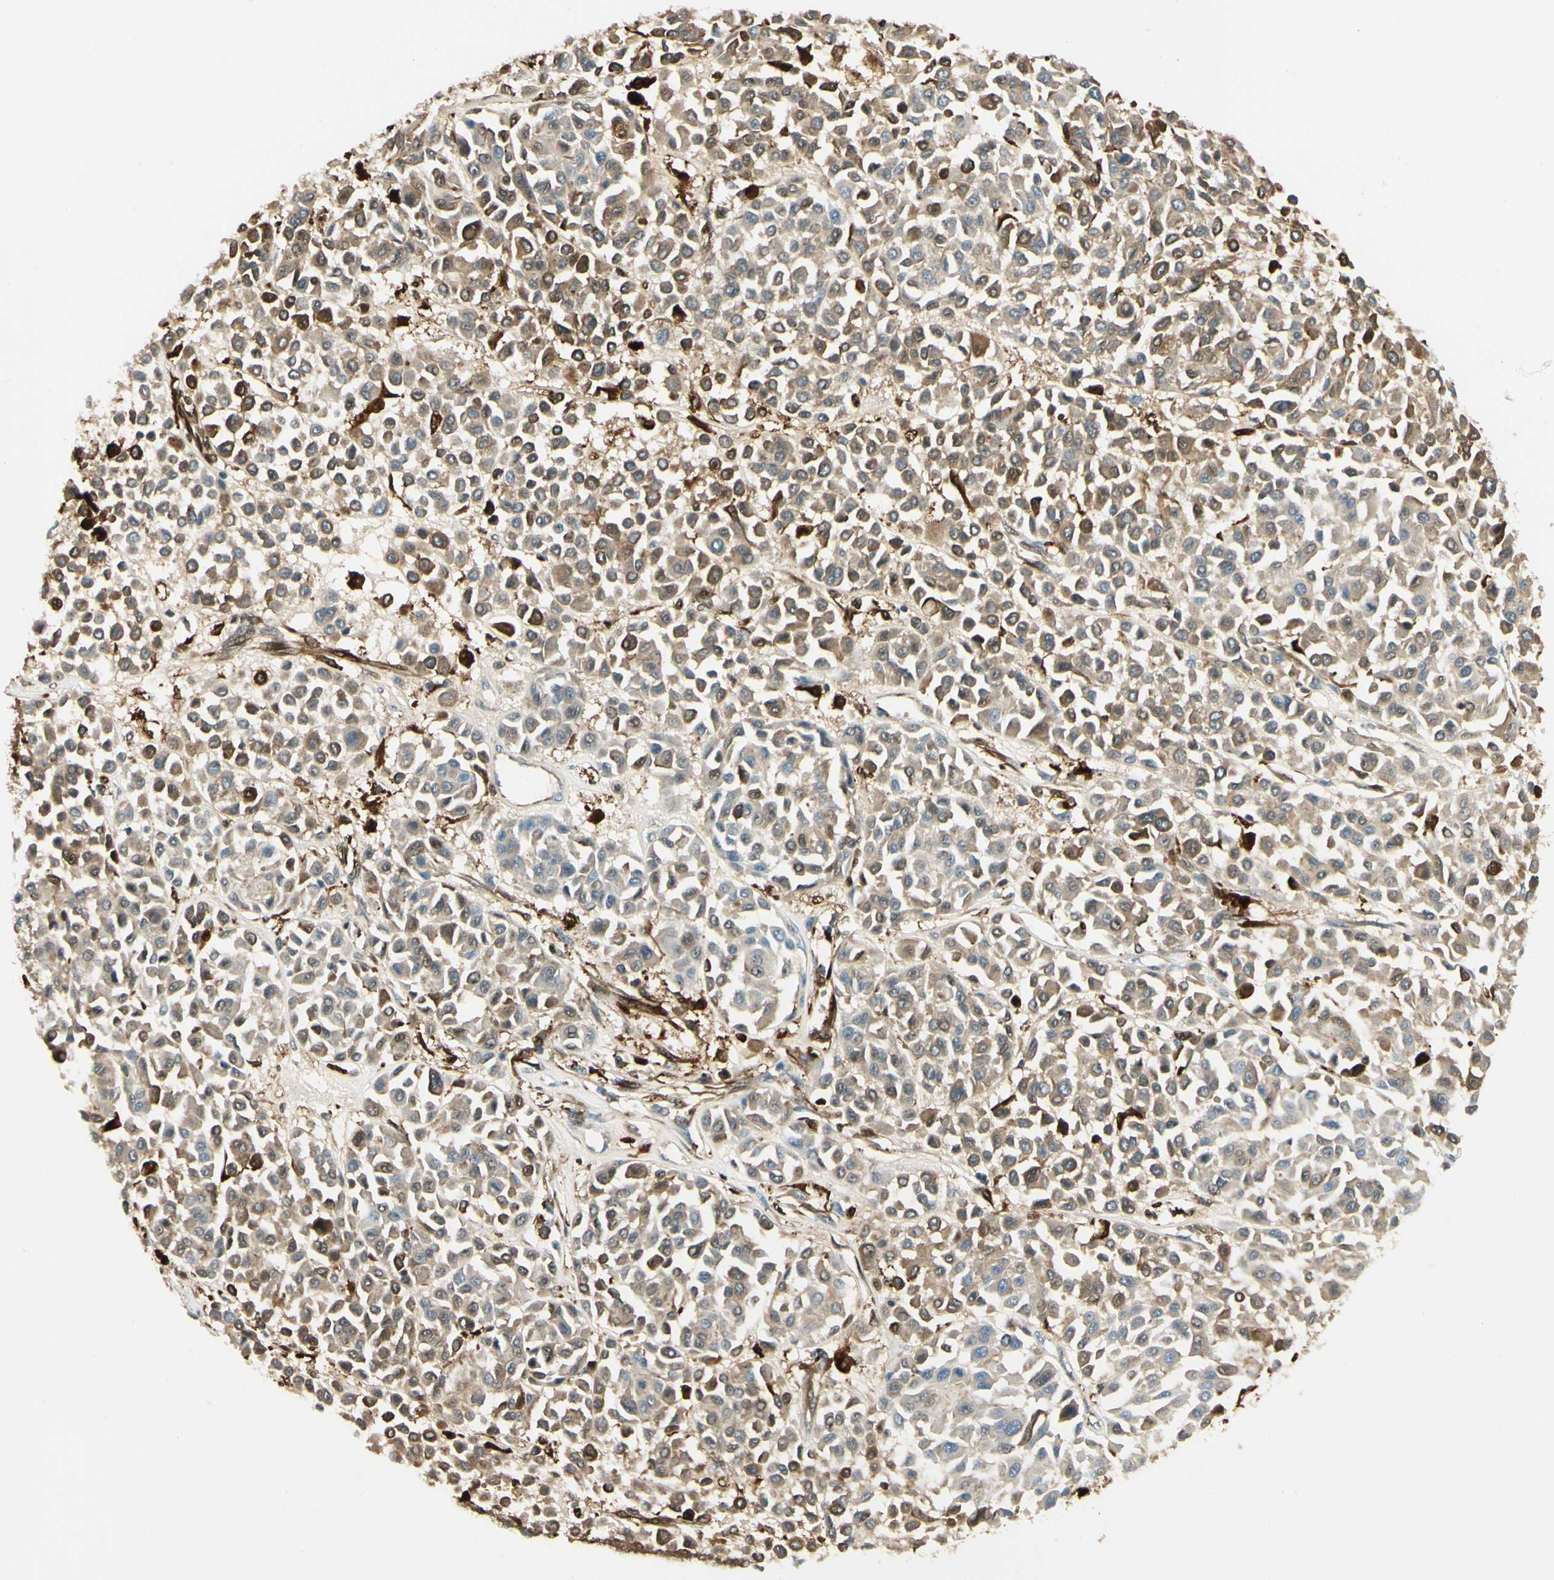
{"staining": {"intensity": "strong", "quantity": "25%-75%", "location": "cytoplasmic/membranous"}, "tissue": "melanoma", "cell_type": "Tumor cells", "image_type": "cancer", "snomed": [{"axis": "morphology", "description": "Malignant melanoma, Metastatic site"}, {"axis": "topography", "description": "Soft tissue"}], "caption": "Immunohistochemistry of malignant melanoma (metastatic site) shows high levels of strong cytoplasmic/membranous expression in about 25%-75% of tumor cells.", "gene": "FTH1", "patient": {"sex": "male", "age": 41}}